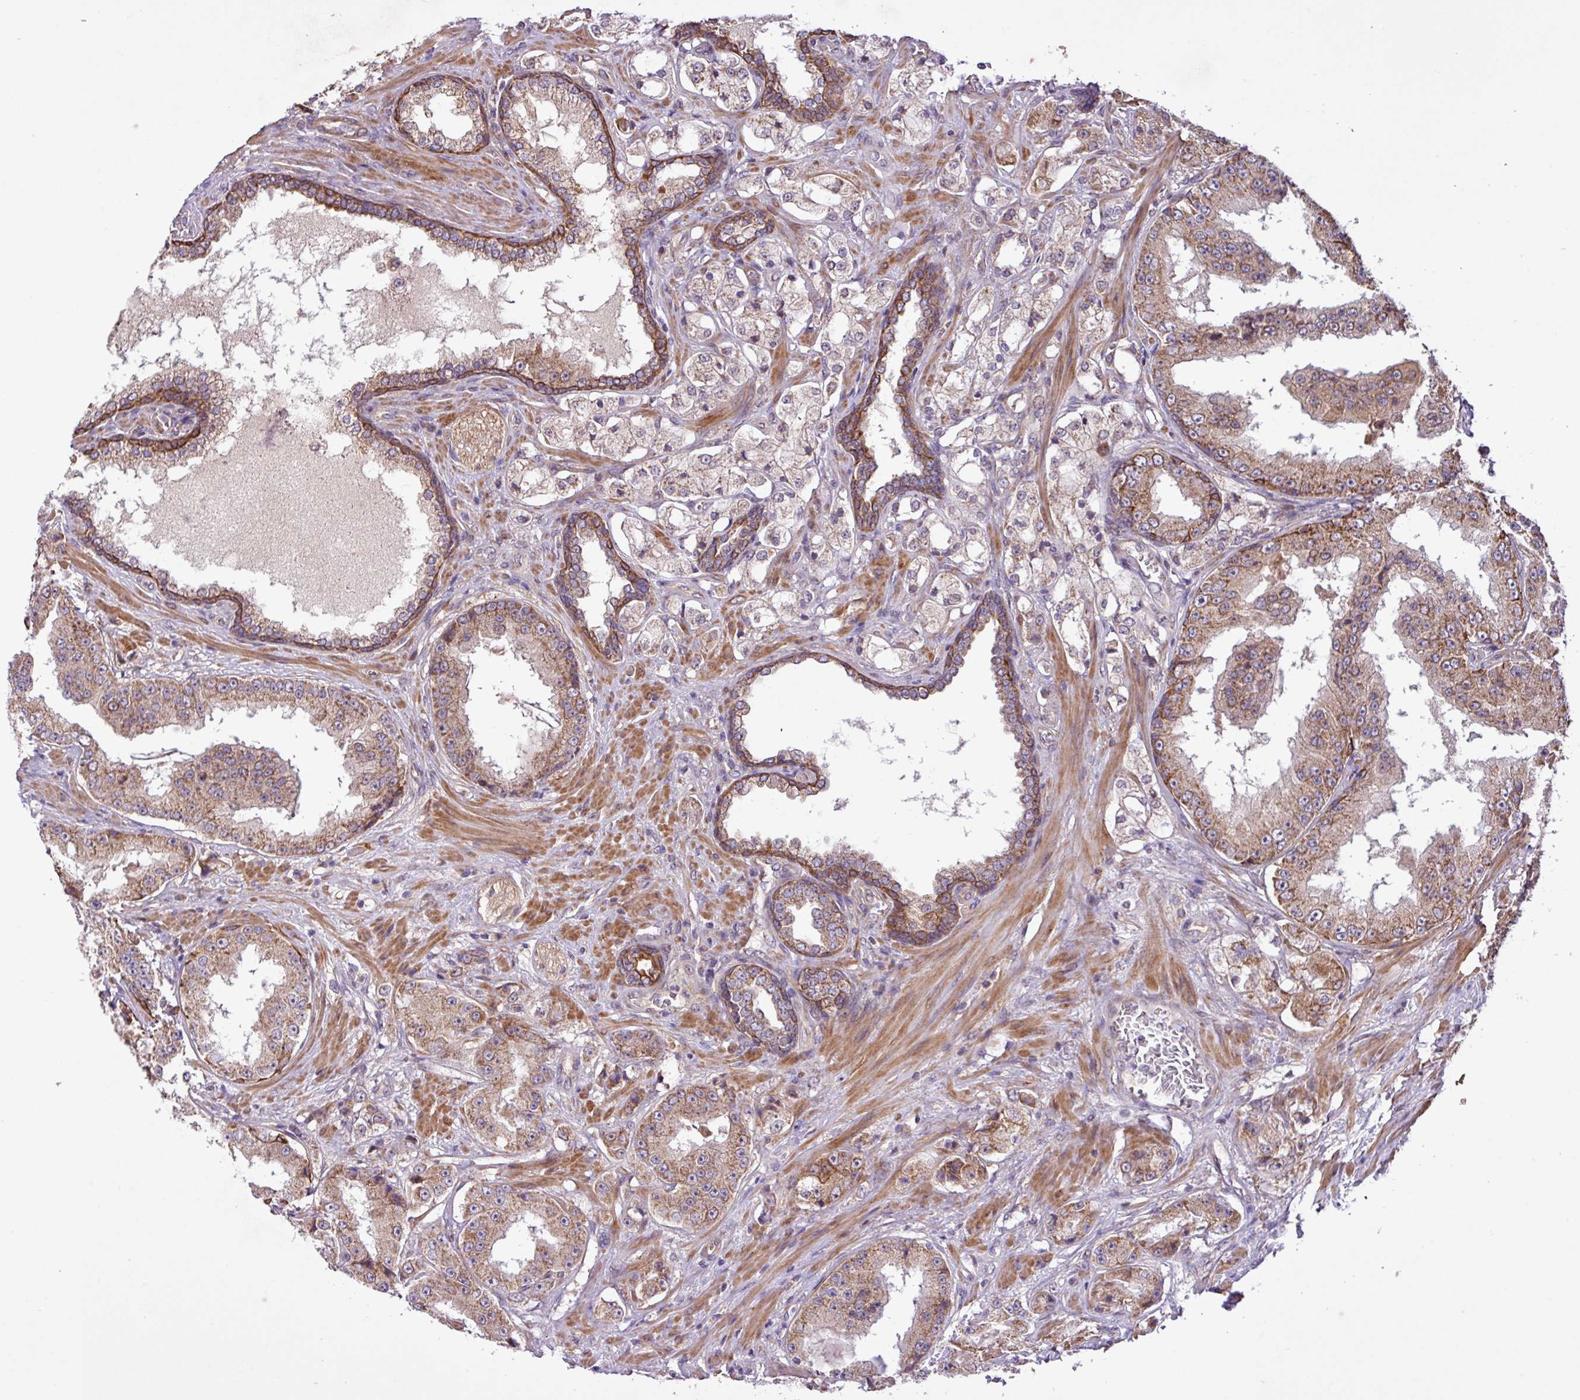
{"staining": {"intensity": "moderate", "quantity": ">75%", "location": "cytoplasmic/membranous"}, "tissue": "prostate cancer", "cell_type": "Tumor cells", "image_type": "cancer", "snomed": [{"axis": "morphology", "description": "Adenocarcinoma, High grade"}, {"axis": "topography", "description": "Prostate"}], "caption": "High-grade adenocarcinoma (prostate) stained for a protein (brown) demonstrates moderate cytoplasmic/membranous positive staining in approximately >75% of tumor cells.", "gene": "TIMM10B", "patient": {"sex": "male", "age": 73}}